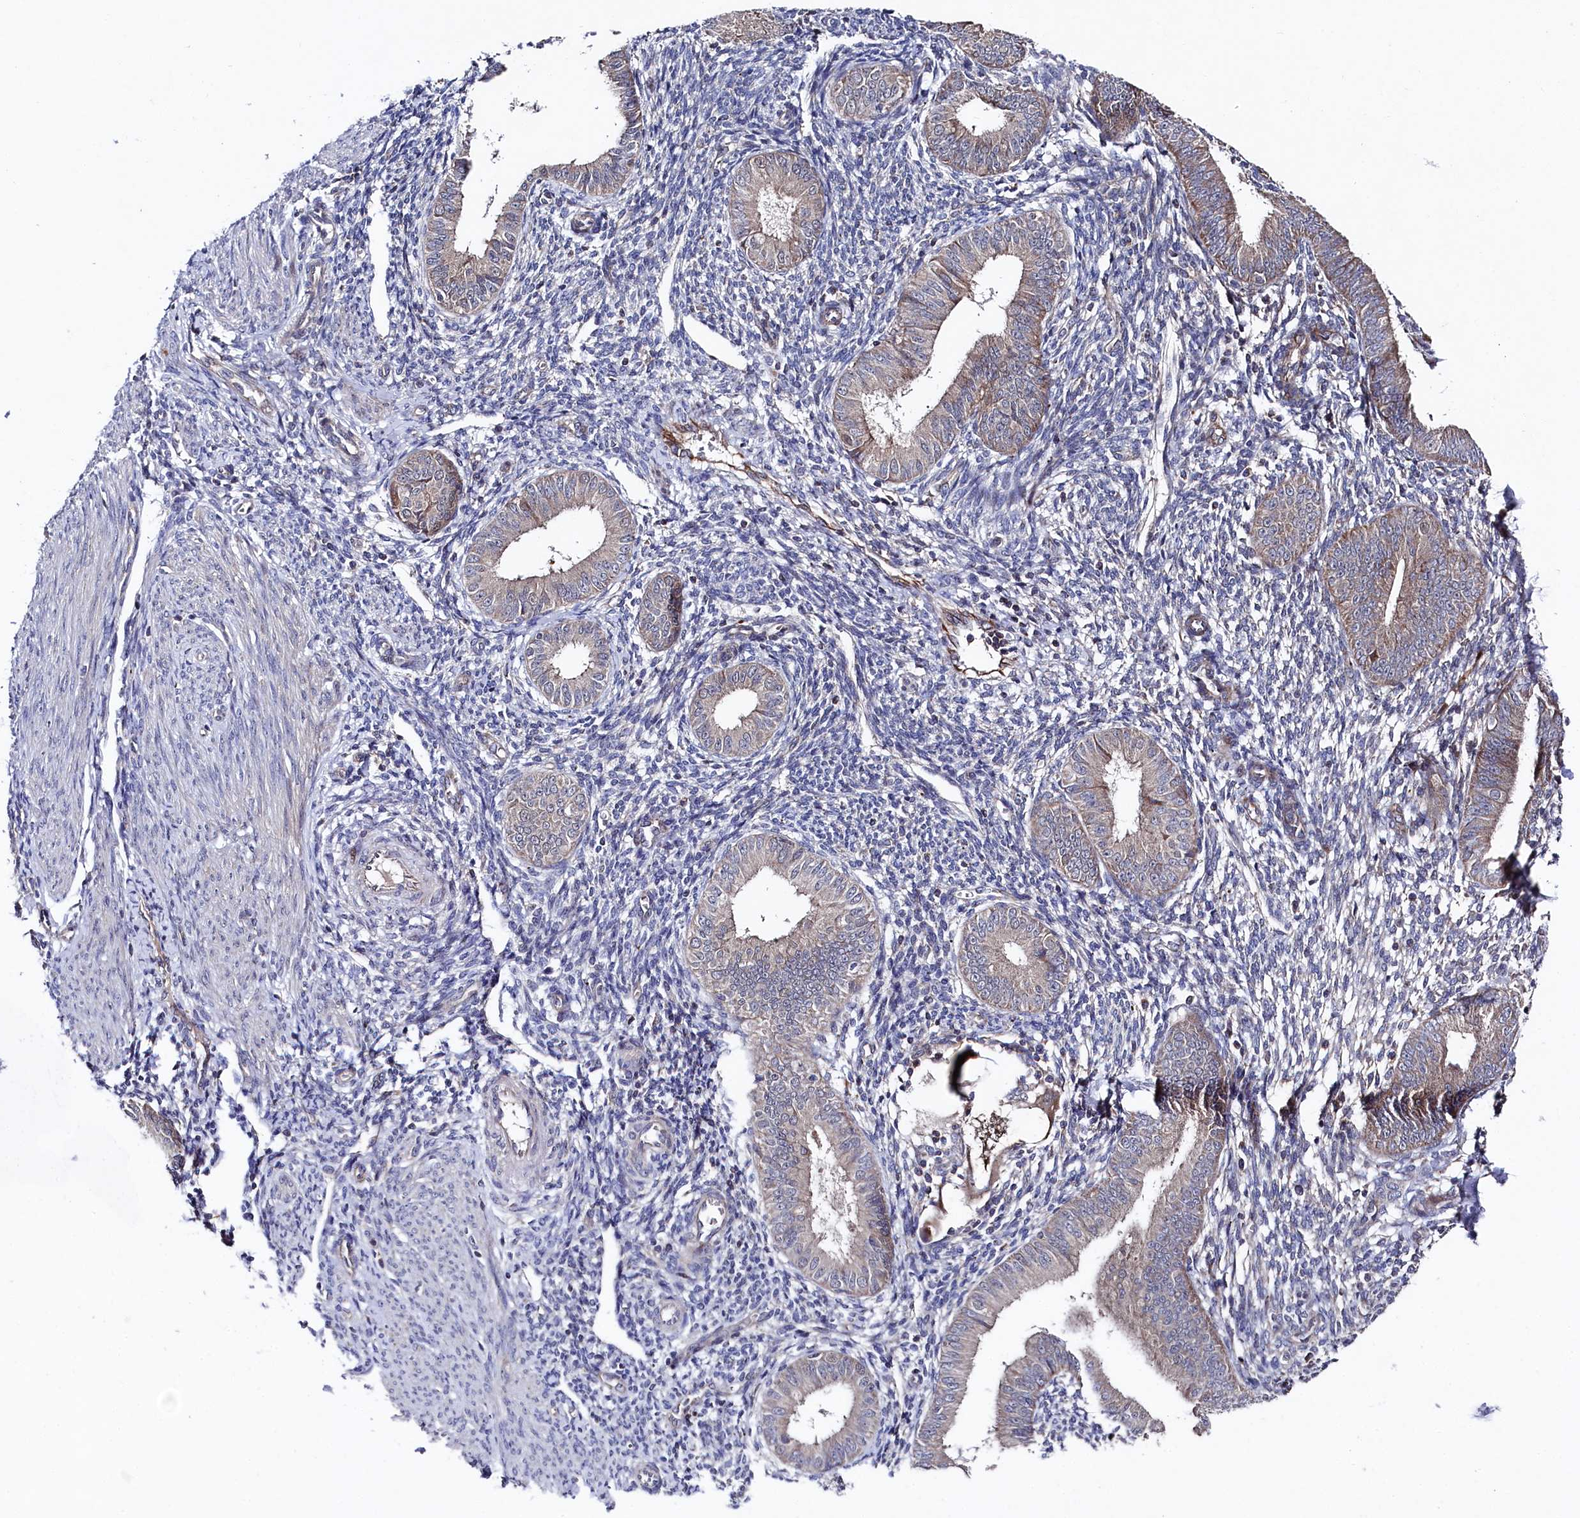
{"staining": {"intensity": "negative", "quantity": "none", "location": "none"}, "tissue": "endometrium", "cell_type": "Cells in endometrial stroma", "image_type": "normal", "snomed": [{"axis": "morphology", "description": "Normal tissue, NOS"}, {"axis": "topography", "description": "Uterus"}, {"axis": "topography", "description": "Endometrium"}], "caption": "An IHC photomicrograph of unremarkable endometrium is shown. There is no staining in cells in endometrial stroma of endometrium.", "gene": "SUPV3L1", "patient": {"sex": "female", "age": 48}}